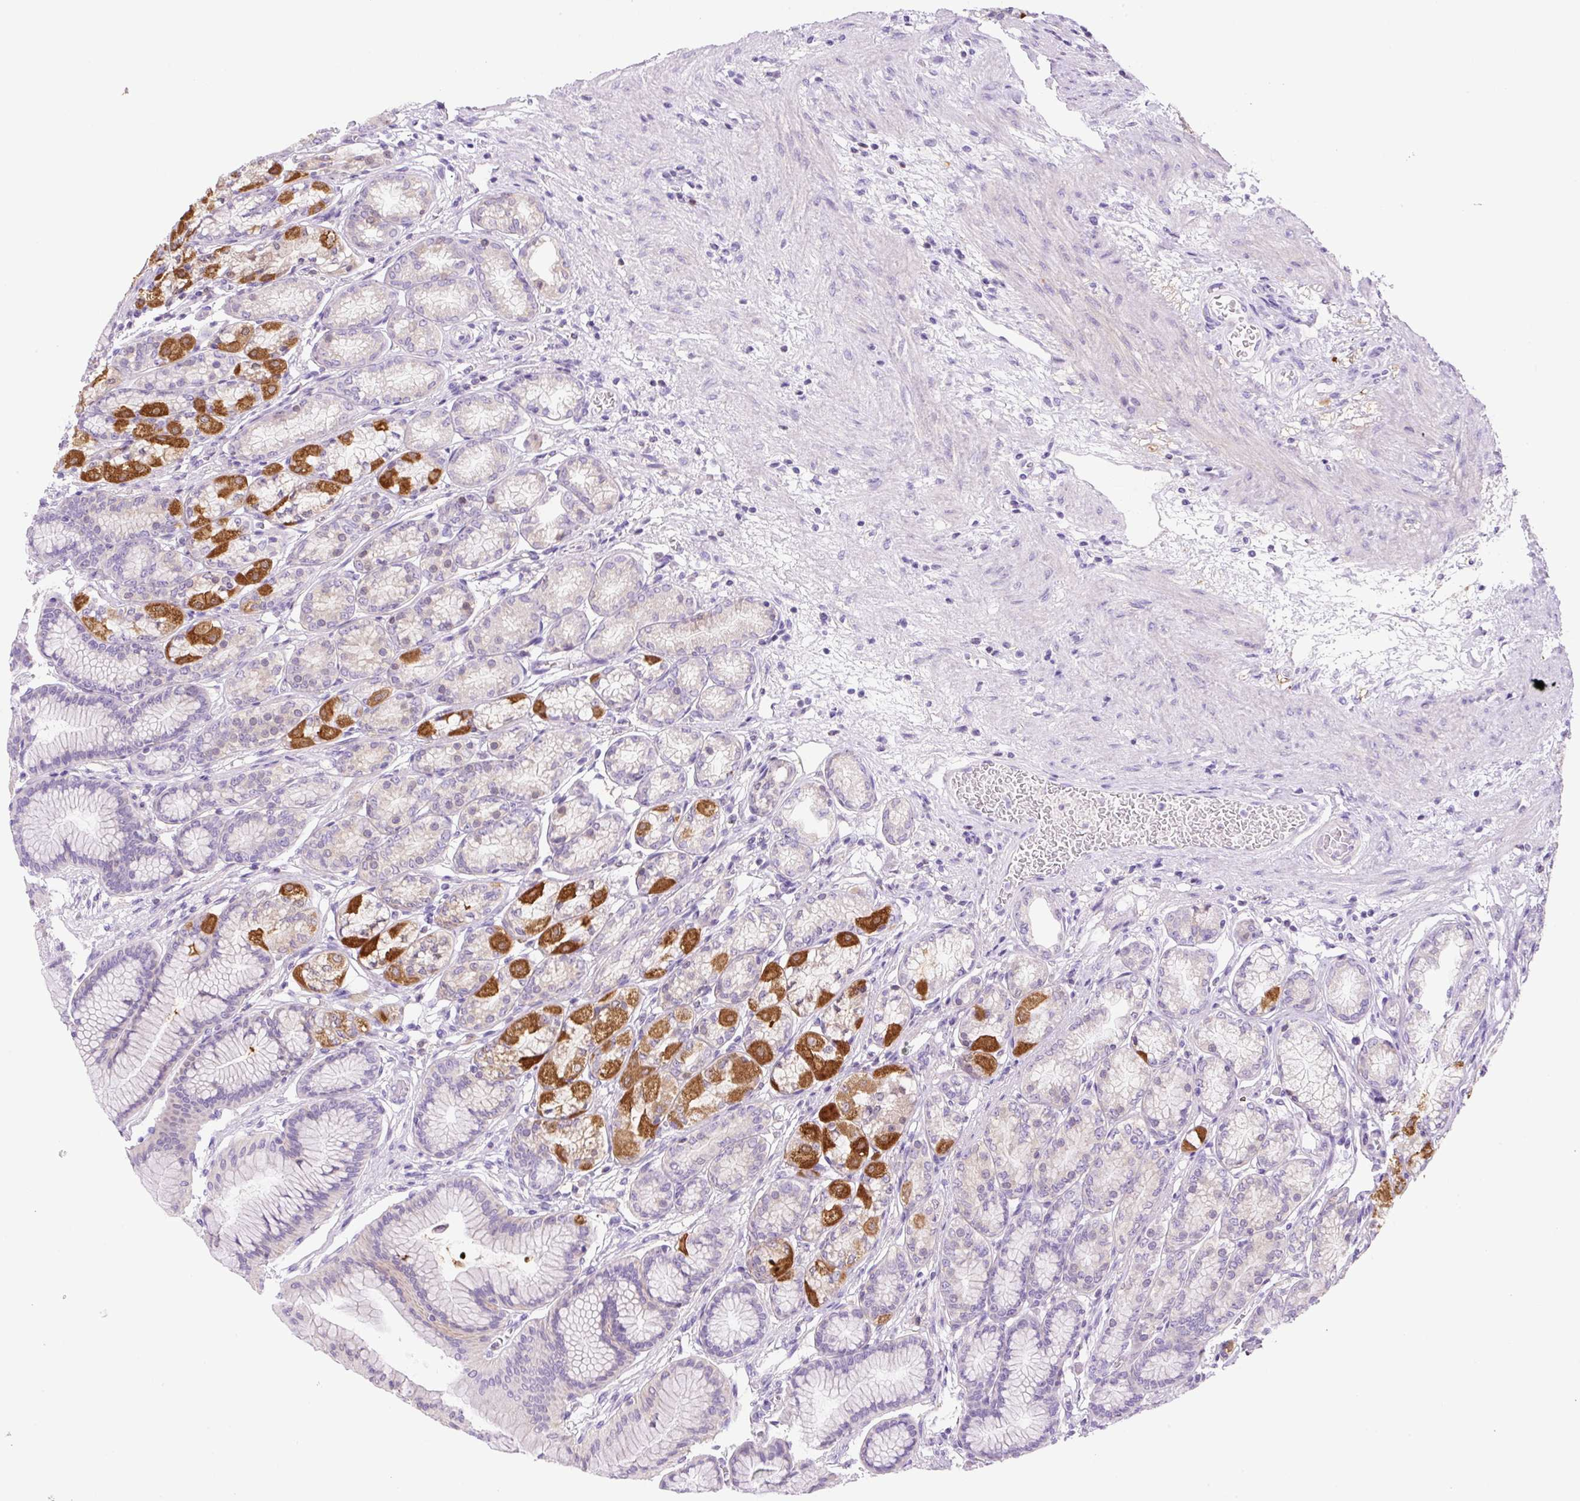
{"staining": {"intensity": "strong", "quantity": "<25%", "location": "cytoplasmic/membranous"}, "tissue": "stomach", "cell_type": "Glandular cells", "image_type": "normal", "snomed": [{"axis": "morphology", "description": "Normal tissue, NOS"}, {"axis": "morphology", "description": "Adenocarcinoma, NOS"}, {"axis": "morphology", "description": "Adenocarcinoma, High grade"}, {"axis": "topography", "description": "Stomach, upper"}, {"axis": "topography", "description": "Stomach"}], "caption": "The image reveals immunohistochemical staining of unremarkable stomach. There is strong cytoplasmic/membranous staining is appreciated in about <25% of glandular cells. The staining is performed using DAB (3,3'-diaminobenzidine) brown chromogen to label protein expression. The nuclei are counter-stained blue using hematoxylin.", "gene": "NDST3", "patient": {"sex": "female", "age": 65}}